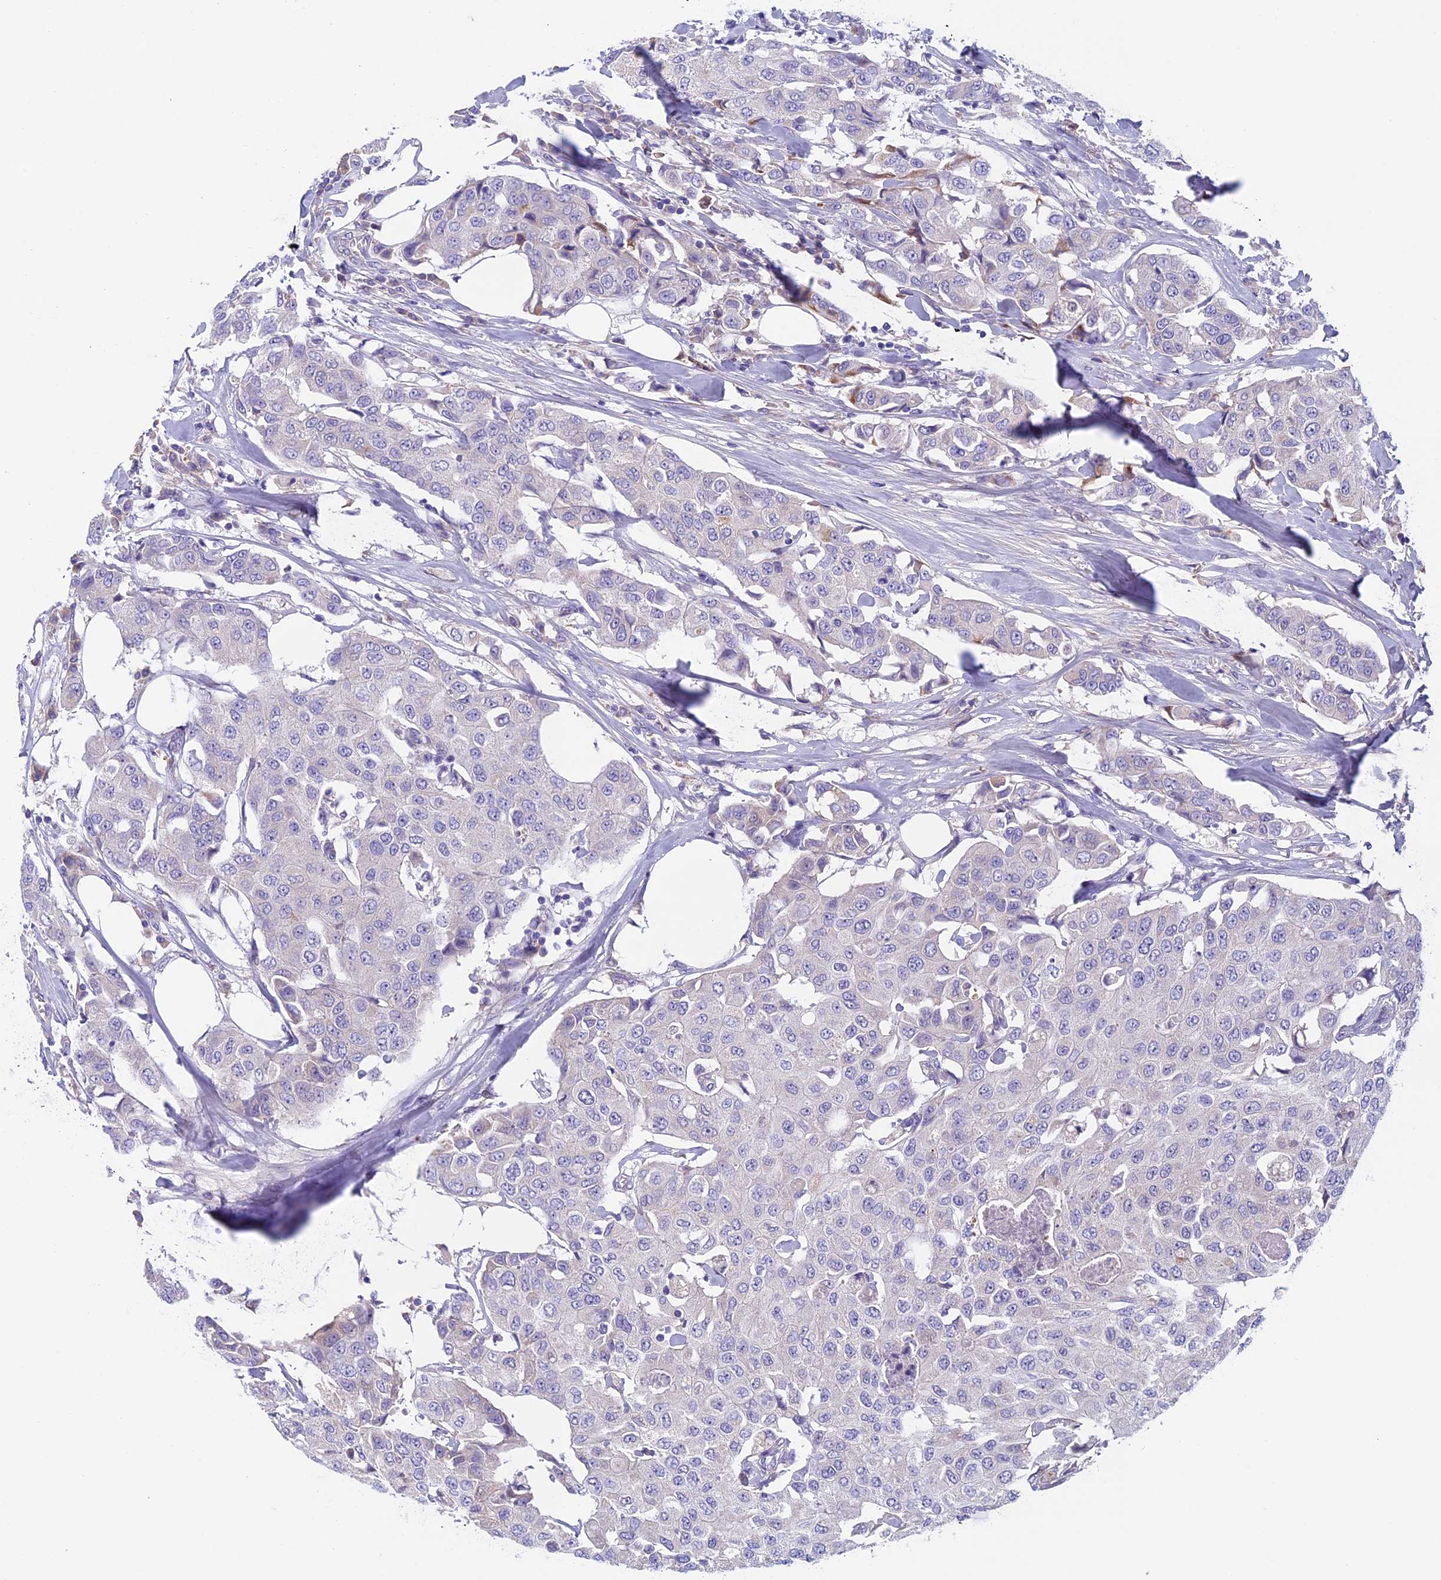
{"staining": {"intensity": "negative", "quantity": "none", "location": "none"}, "tissue": "breast cancer", "cell_type": "Tumor cells", "image_type": "cancer", "snomed": [{"axis": "morphology", "description": "Duct carcinoma"}, {"axis": "topography", "description": "Breast"}], "caption": "There is no significant staining in tumor cells of intraductal carcinoma (breast).", "gene": "DCTN5", "patient": {"sex": "female", "age": 80}}